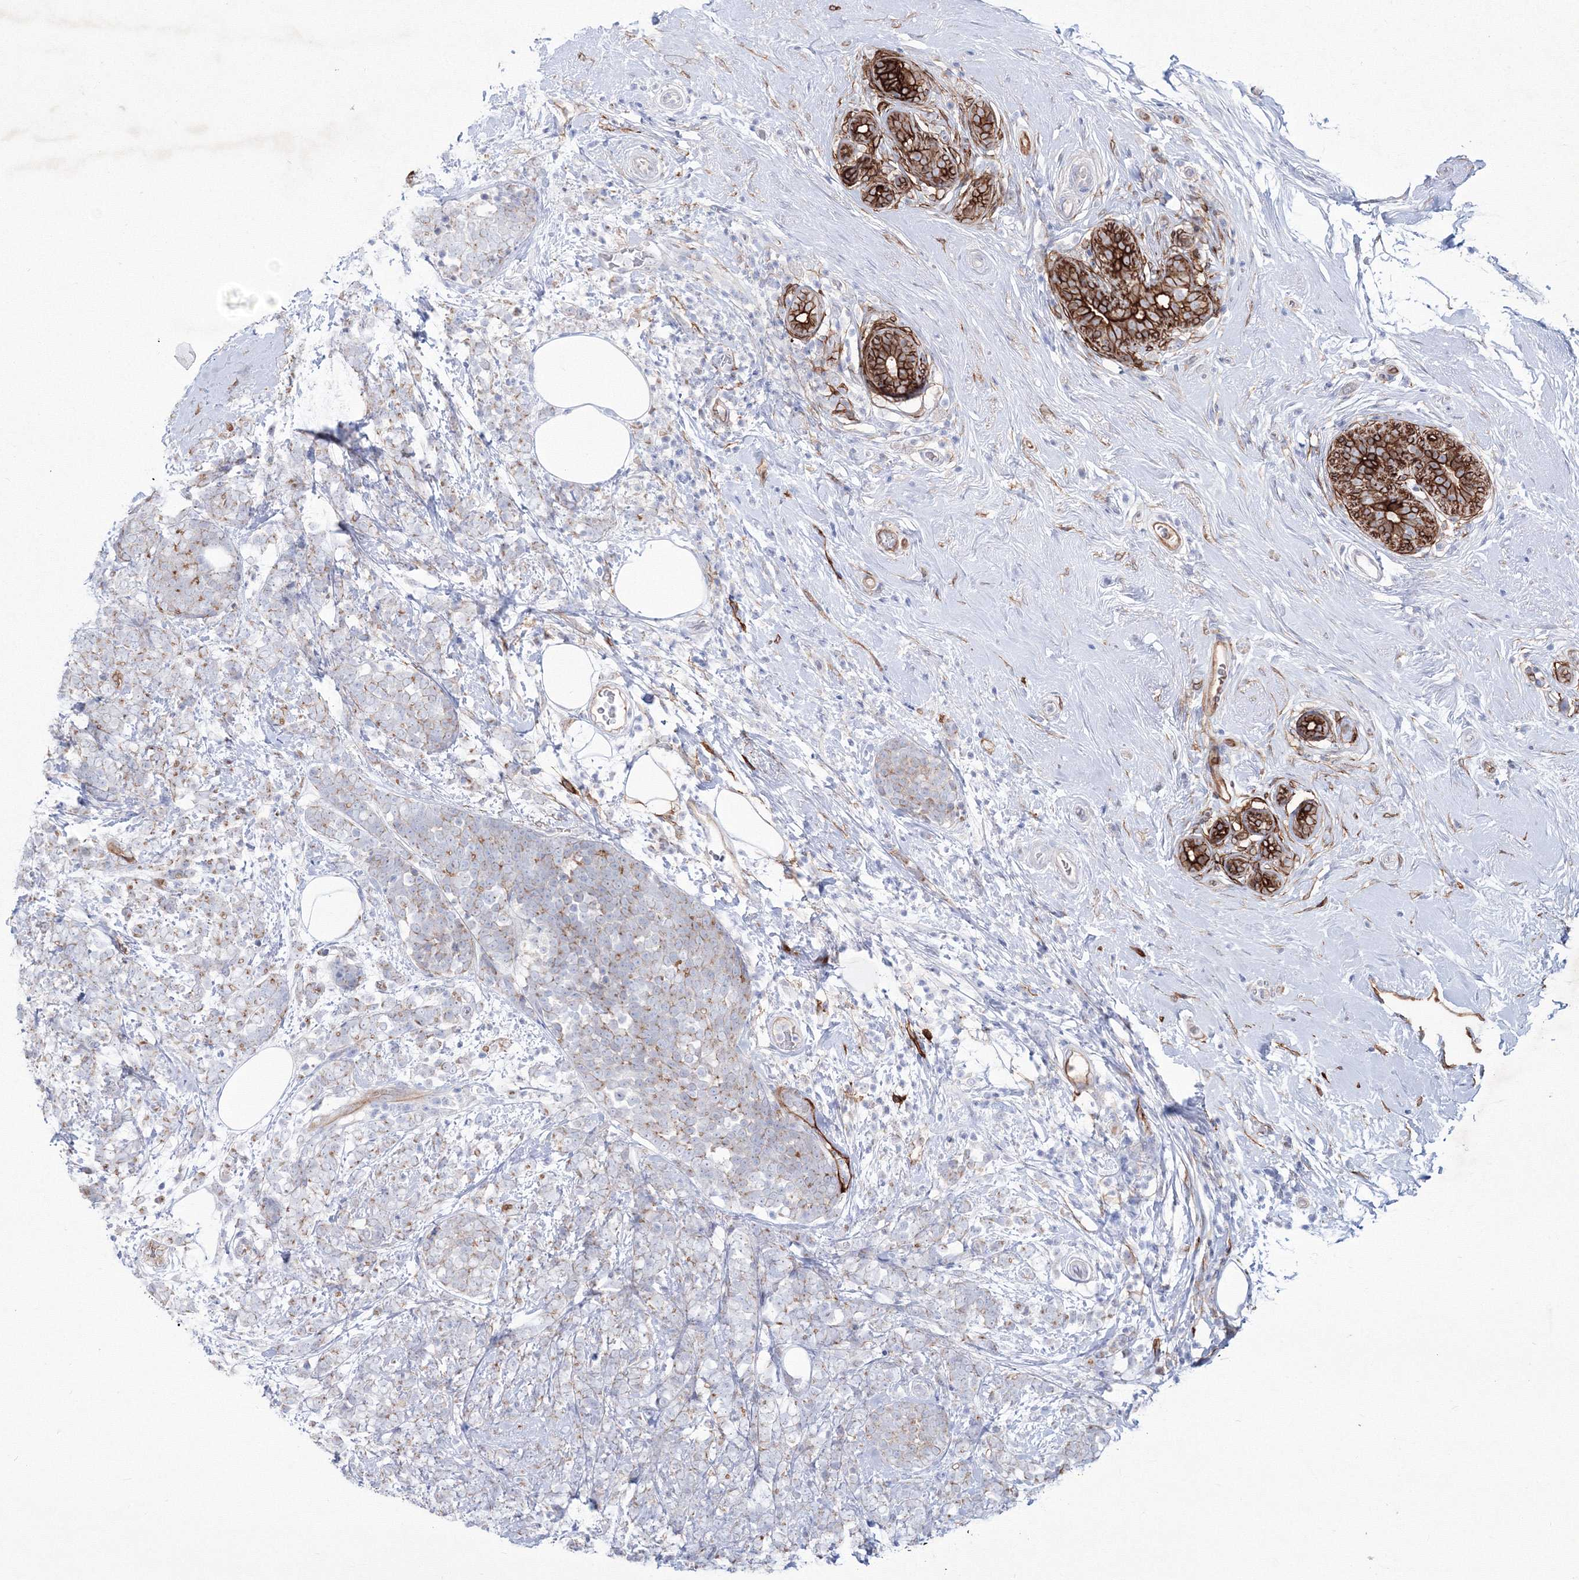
{"staining": {"intensity": "moderate", "quantity": "<25%", "location": "cytoplasmic/membranous"}, "tissue": "breast cancer", "cell_type": "Tumor cells", "image_type": "cancer", "snomed": [{"axis": "morphology", "description": "Lobular carcinoma"}, {"axis": "topography", "description": "Breast"}], "caption": "Breast cancer (lobular carcinoma) was stained to show a protein in brown. There is low levels of moderate cytoplasmic/membranous expression in about <25% of tumor cells.", "gene": "TMEM139", "patient": {"sex": "female", "age": 58}}